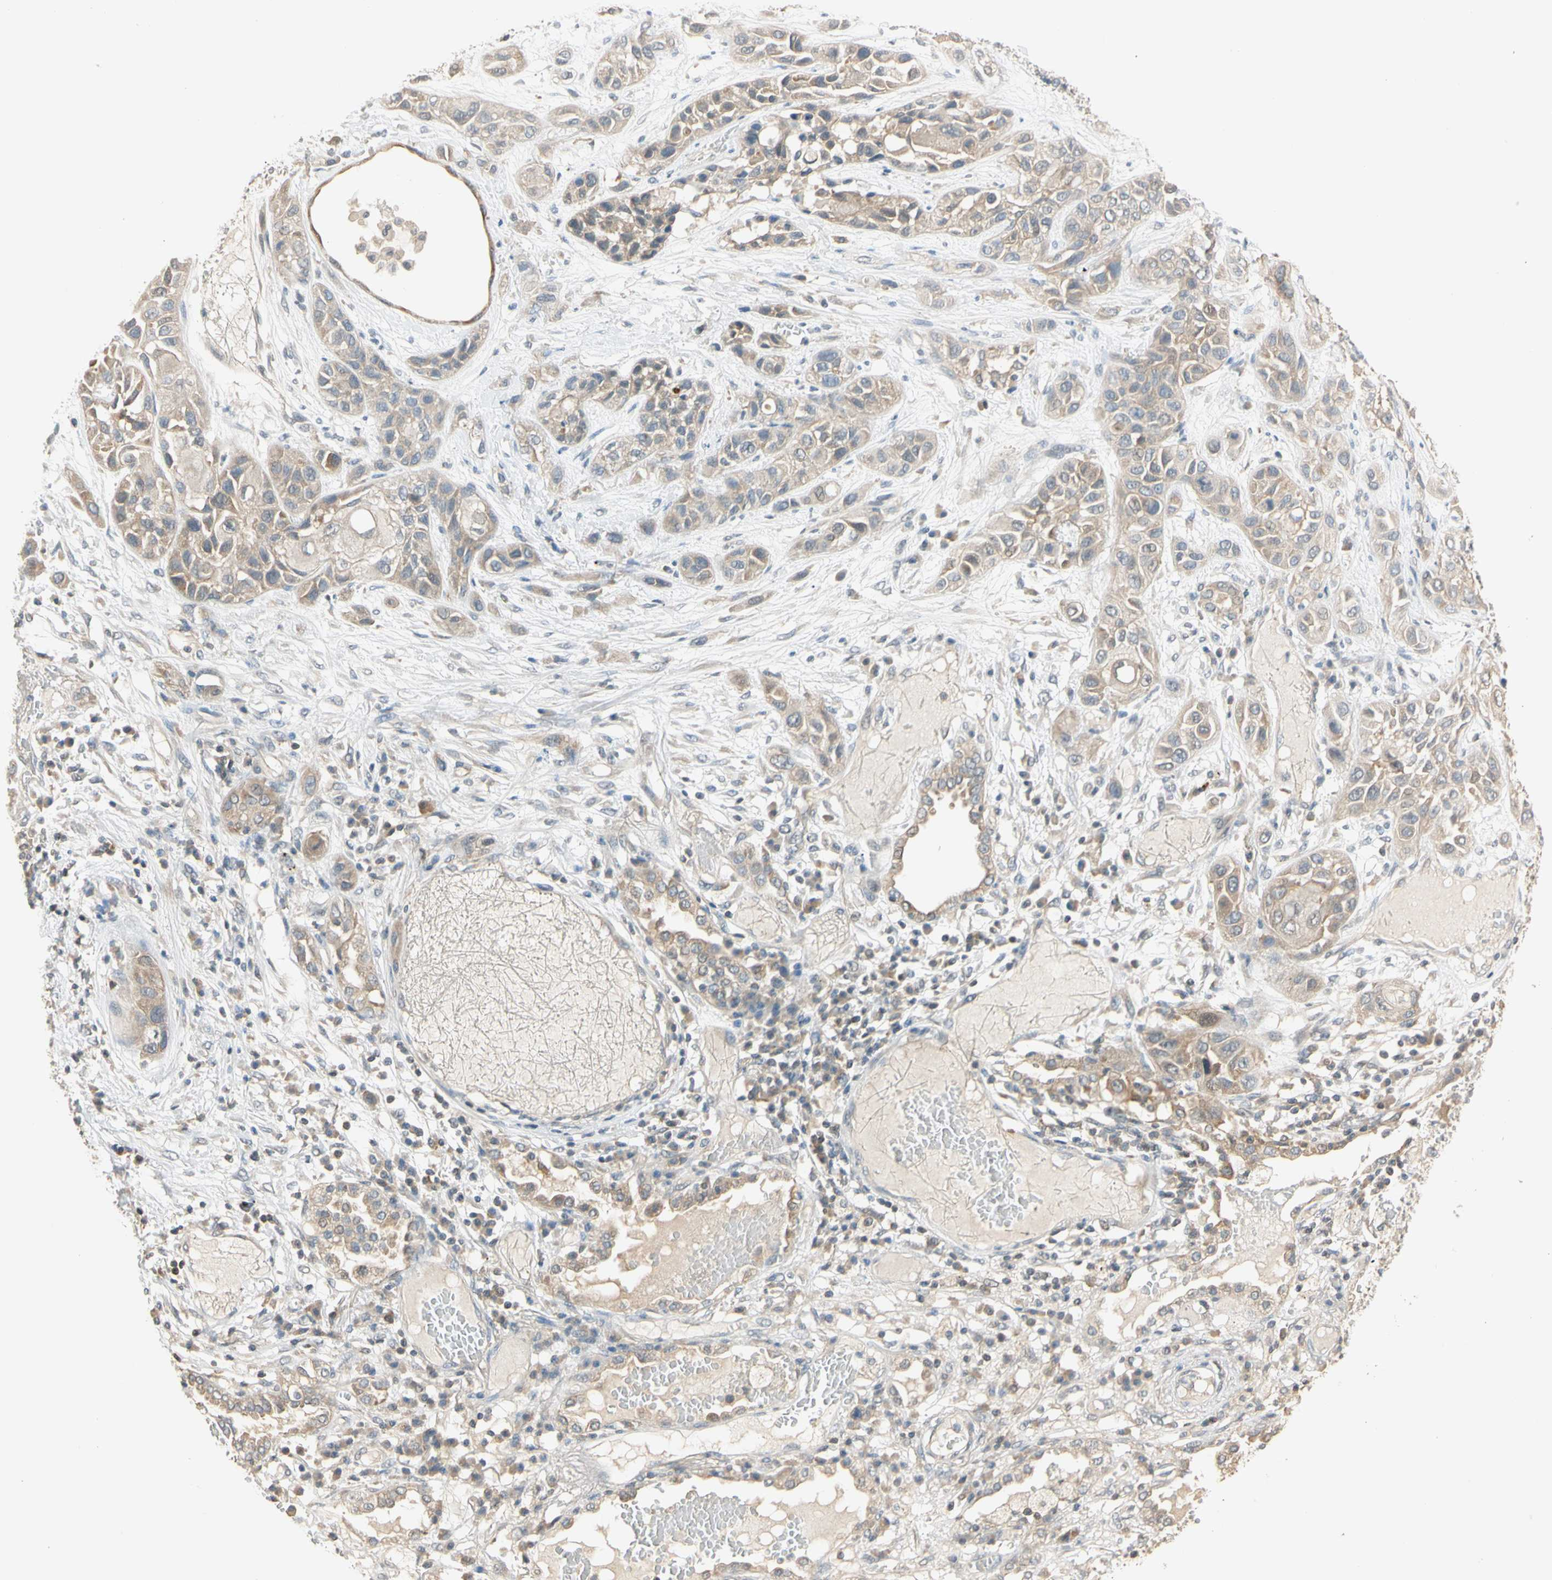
{"staining": {"intensity": "moderate", "quantity": ">75%", "location": "cytoplasmic/membranous"}, "tissue": "lung cancer", "cell_type": "Tumor cells", "image_type": "cancer", "snomed": [{"axis": "morphology", "description": "Squamous cell carcinoma, NOS"}, {"axis": "topography", "description": "Lung"}], "caption": "High-power microscopy captured an IHC photomicrograph of lung cancer, revealing moderate cytoplasmic/membranous staining in about >75% of tumor cells. (Brightfield microscopy of DAB IHC at high magnification).", "gene": "MAP3K7", "patient": {"sex": "male", "age": 71}}